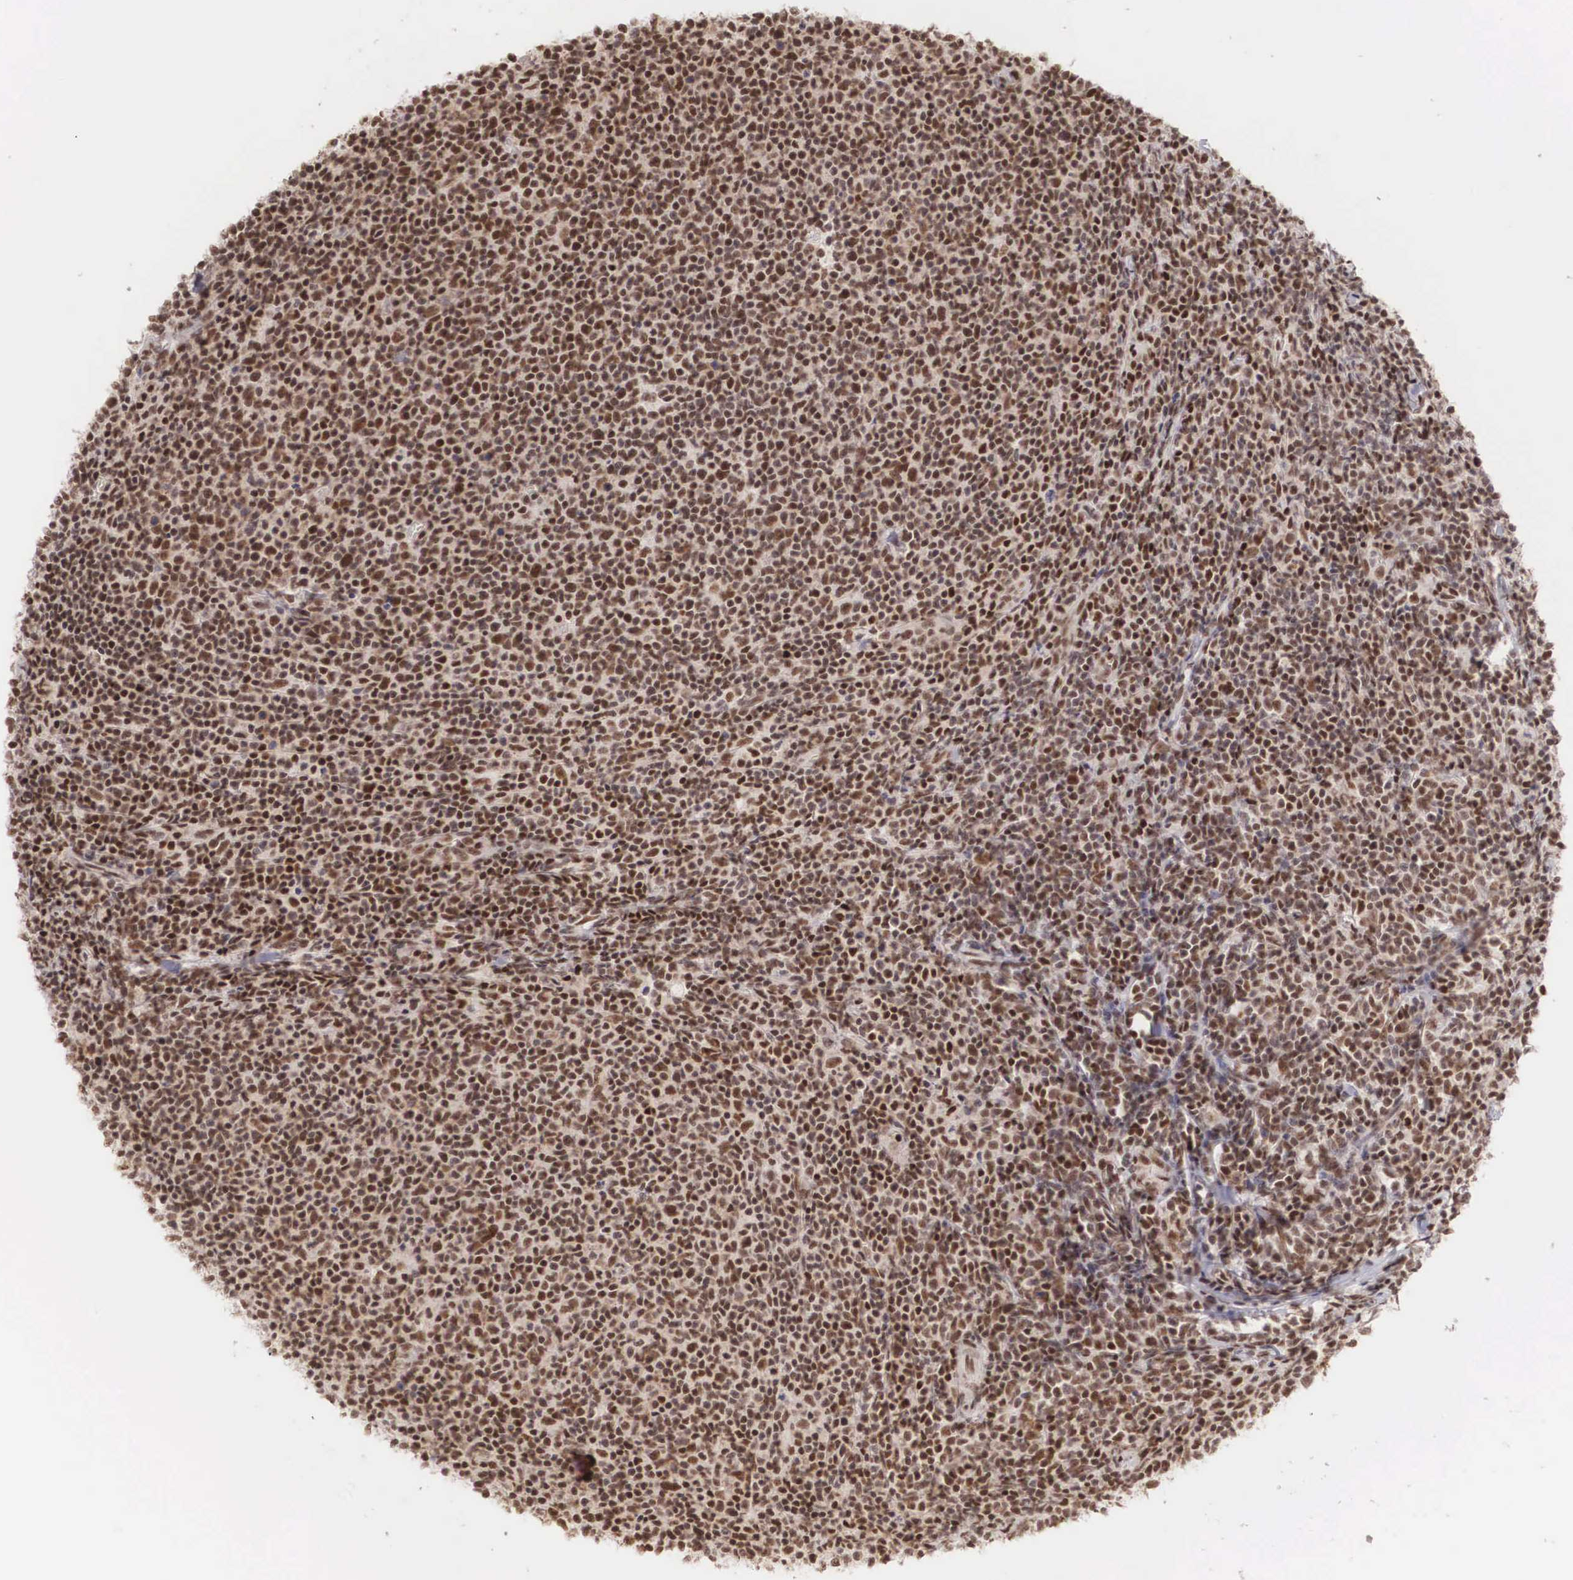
{"staining": {"intensity": "strong", "quantity": ">75%", "location": "nuclear"}, "tissue": "lymphoma", "cell_type": "Tumor cells", "image_type": "cancer", "snomed": [{"axis": "morphology", "description": "Malignant lymphoma, non-Hodgkin's type, Low grade"}, {"axis": "topography", "description": "Lymph node"}], "caption": "There is high levels of strong nuclear expression in tumor cells of malignant lymphoma, non-Hodgkin's type (low-grade), as demonstrated by immunohistochemical staining (brown color).", "gene": "HTATSF1", "patient": {"sex": "male", "age": 74}}